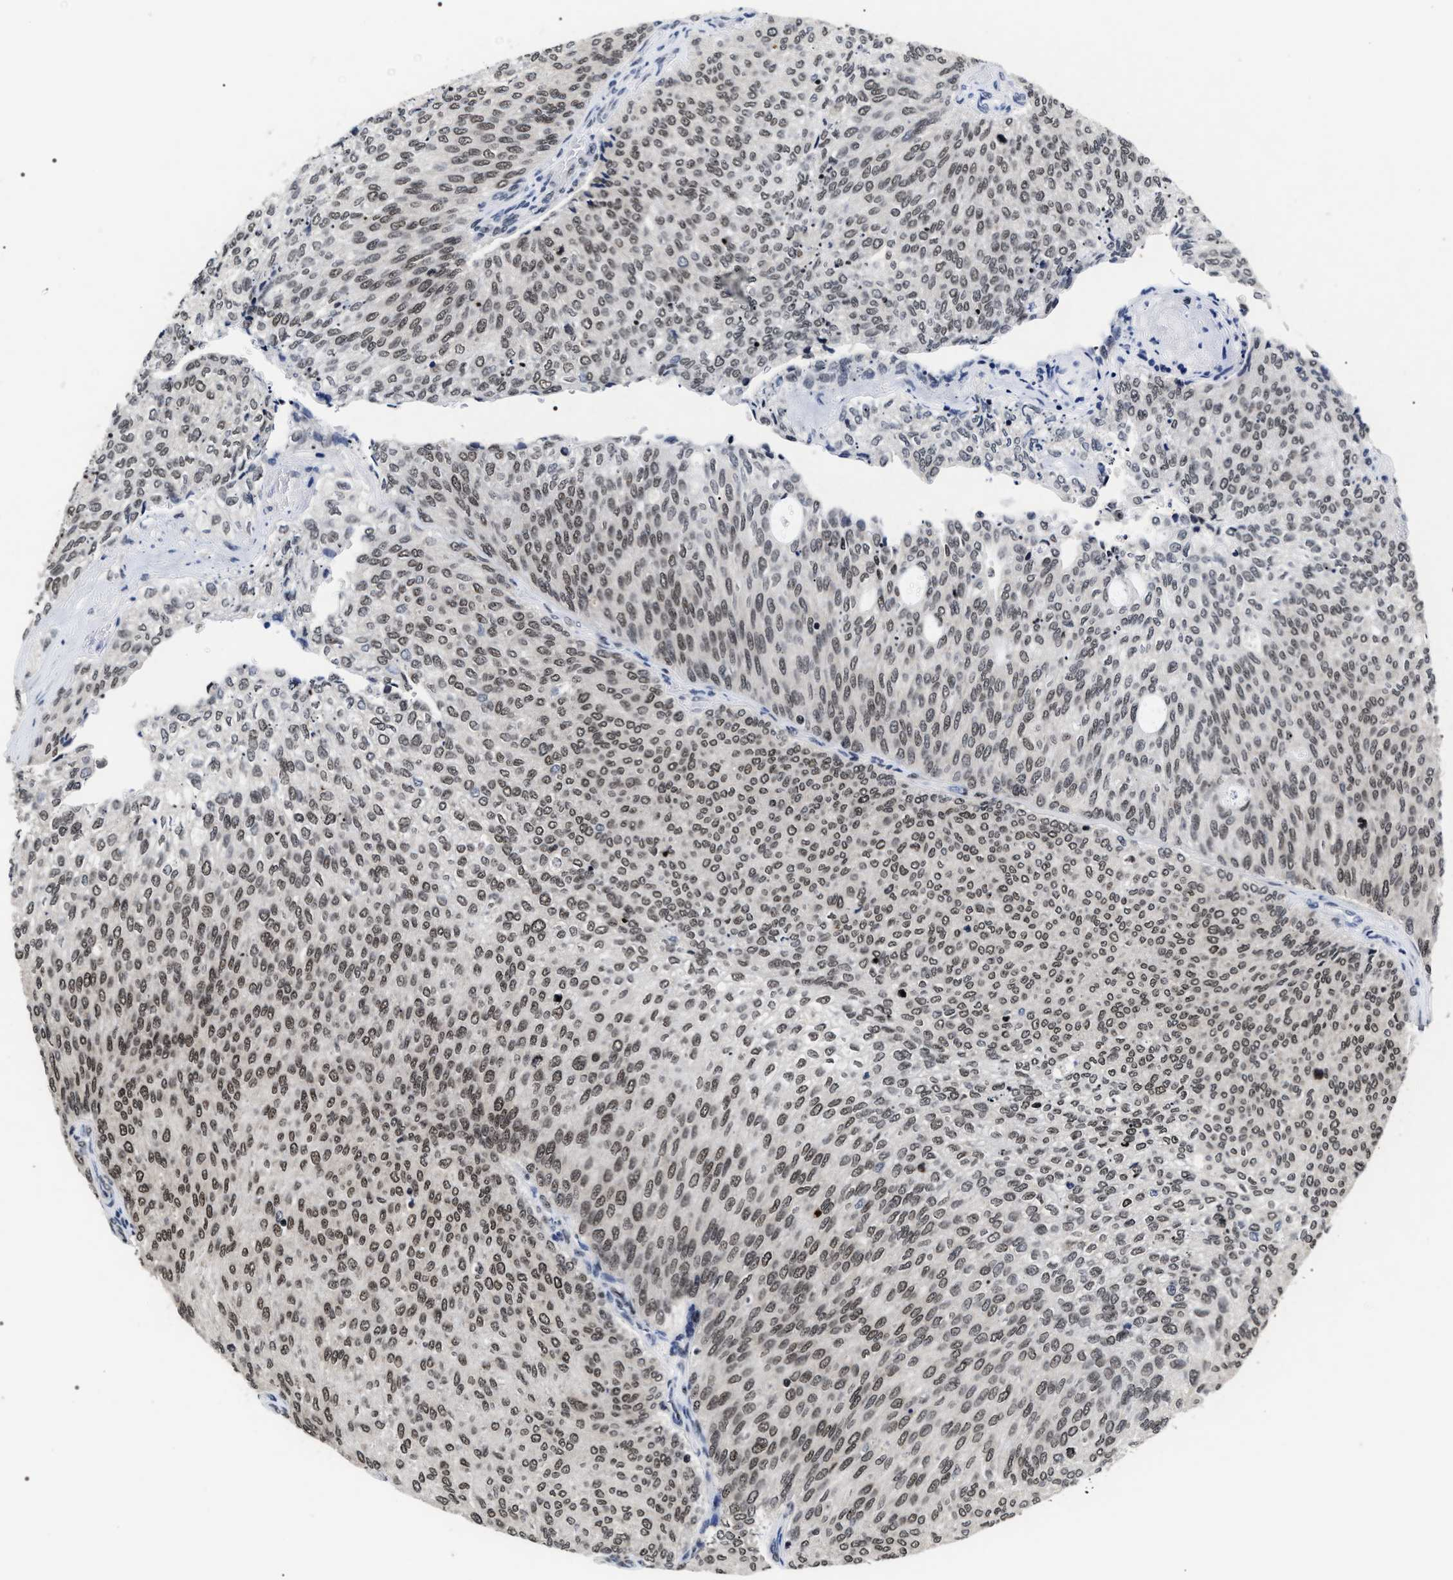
{"staining": {"intensity": "moderate", "quantity": ">75%", "location": "nuclear"}, "tissue": "urothelial cancer", "cell_type": "Tumor cells", "image_type": "cancer", "snomed": [{"axis": "morphology", "description": "Urothelial carcinoma, Low grade"}, {"axis": "topography", "description": "Urinary bladder"}], "caption": "Urothelial carcinoma (low-grade) tissue exhibits moderate nuclear positivity in approximately >75% of tumor cells, visualized by immunohistochemistry.", "gene": "RRP1B", "patient": {"sex": "female", "age": 79}}